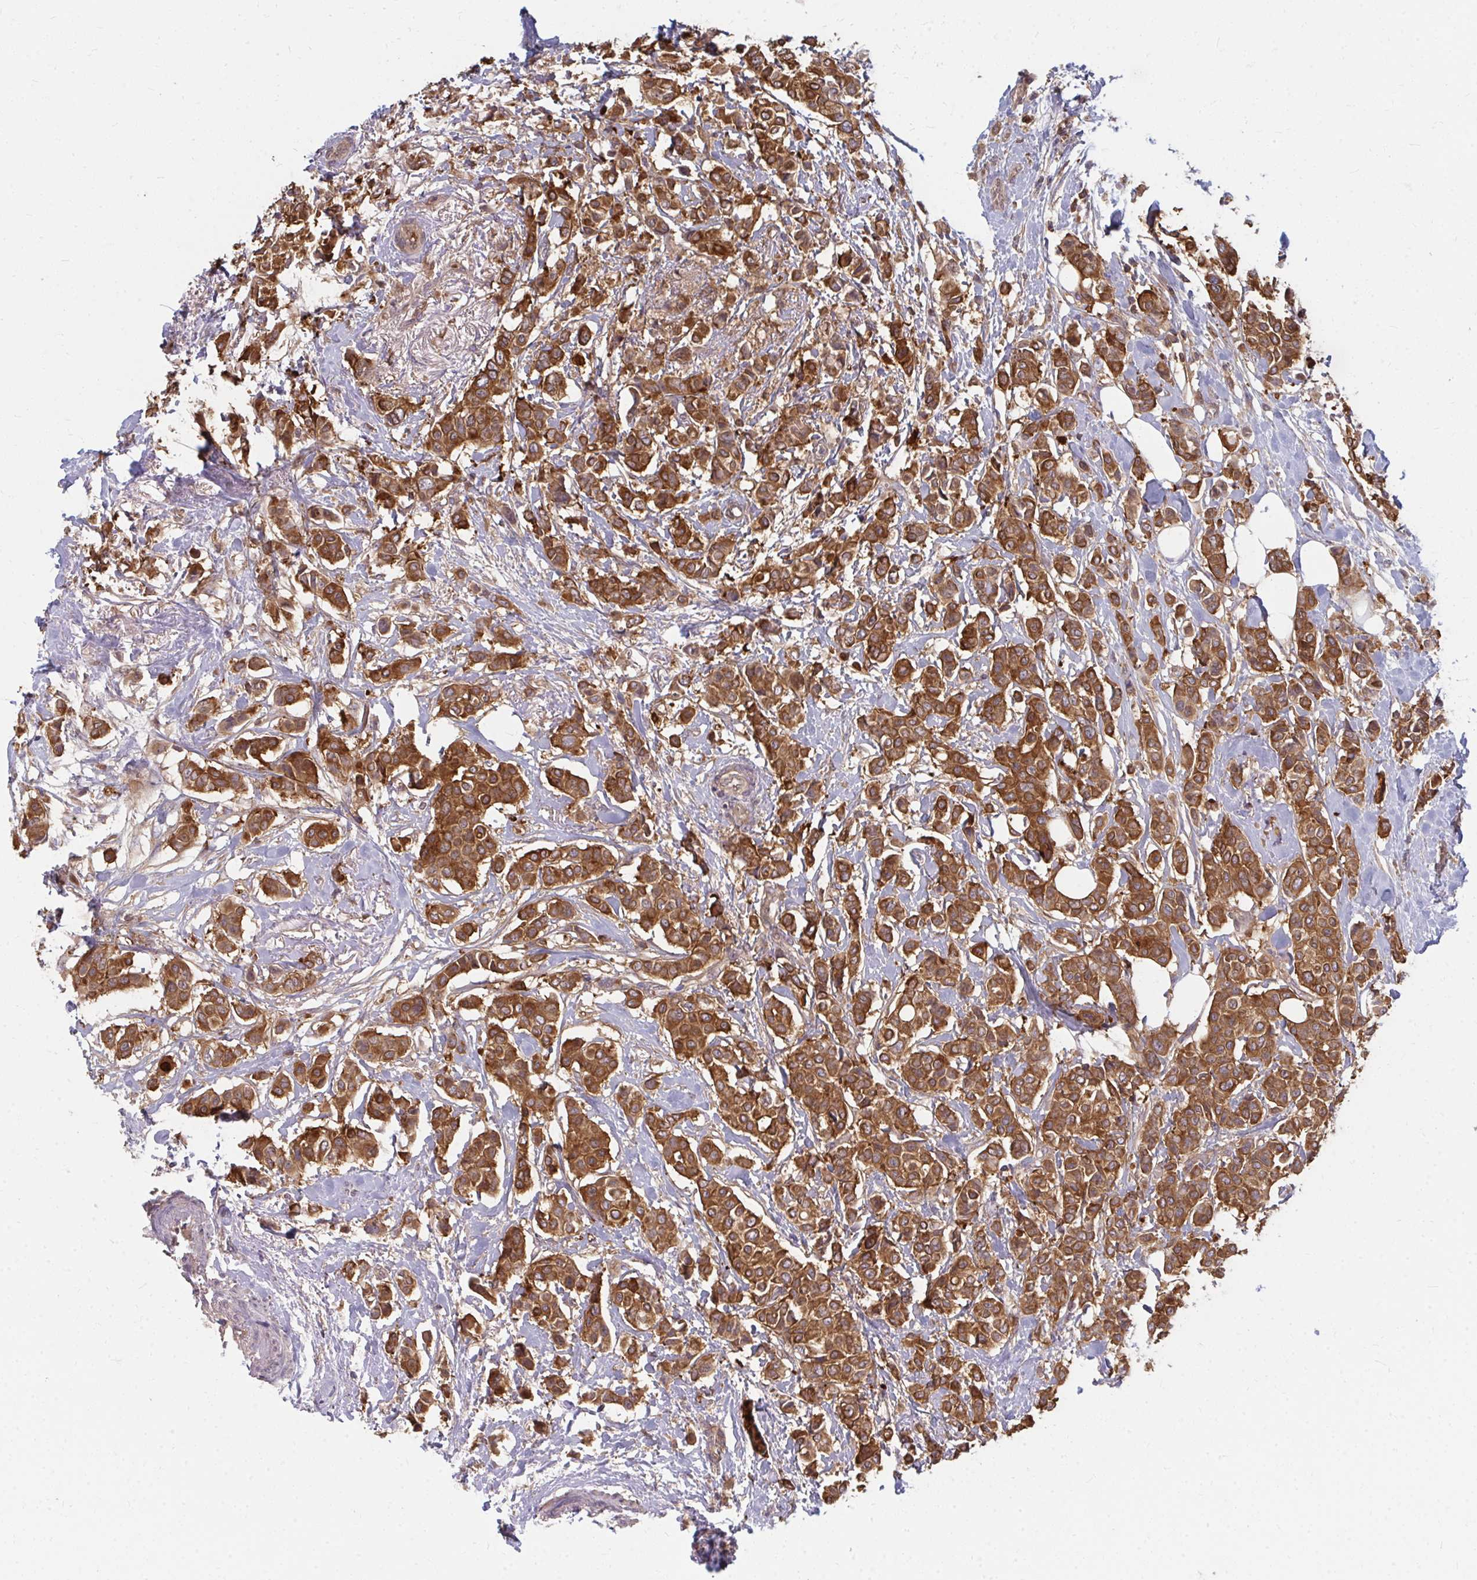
{"staining": {"intensity": "strong", "quantity": ">75%", "location": "cytoplasmic/membranous"}, "tissue": "breast cancer", "cell_type": "Tumor cells", "image_type": "cancer", "snomed": [{"axis": "morphology", "description": "Lobular carcinoma"}, {"axis": "topography", "description": "Breast"}], "caption": "This micrograph demonstrates breast cancer stained with IHC to label a protein in brown. The cytoplasmic/membranous of tumor cells show strong positivity for the protein. Nuclei are counter-stained blue.", "gene": "ZNF285", "patient": {"sex": "female", "age": 51}}